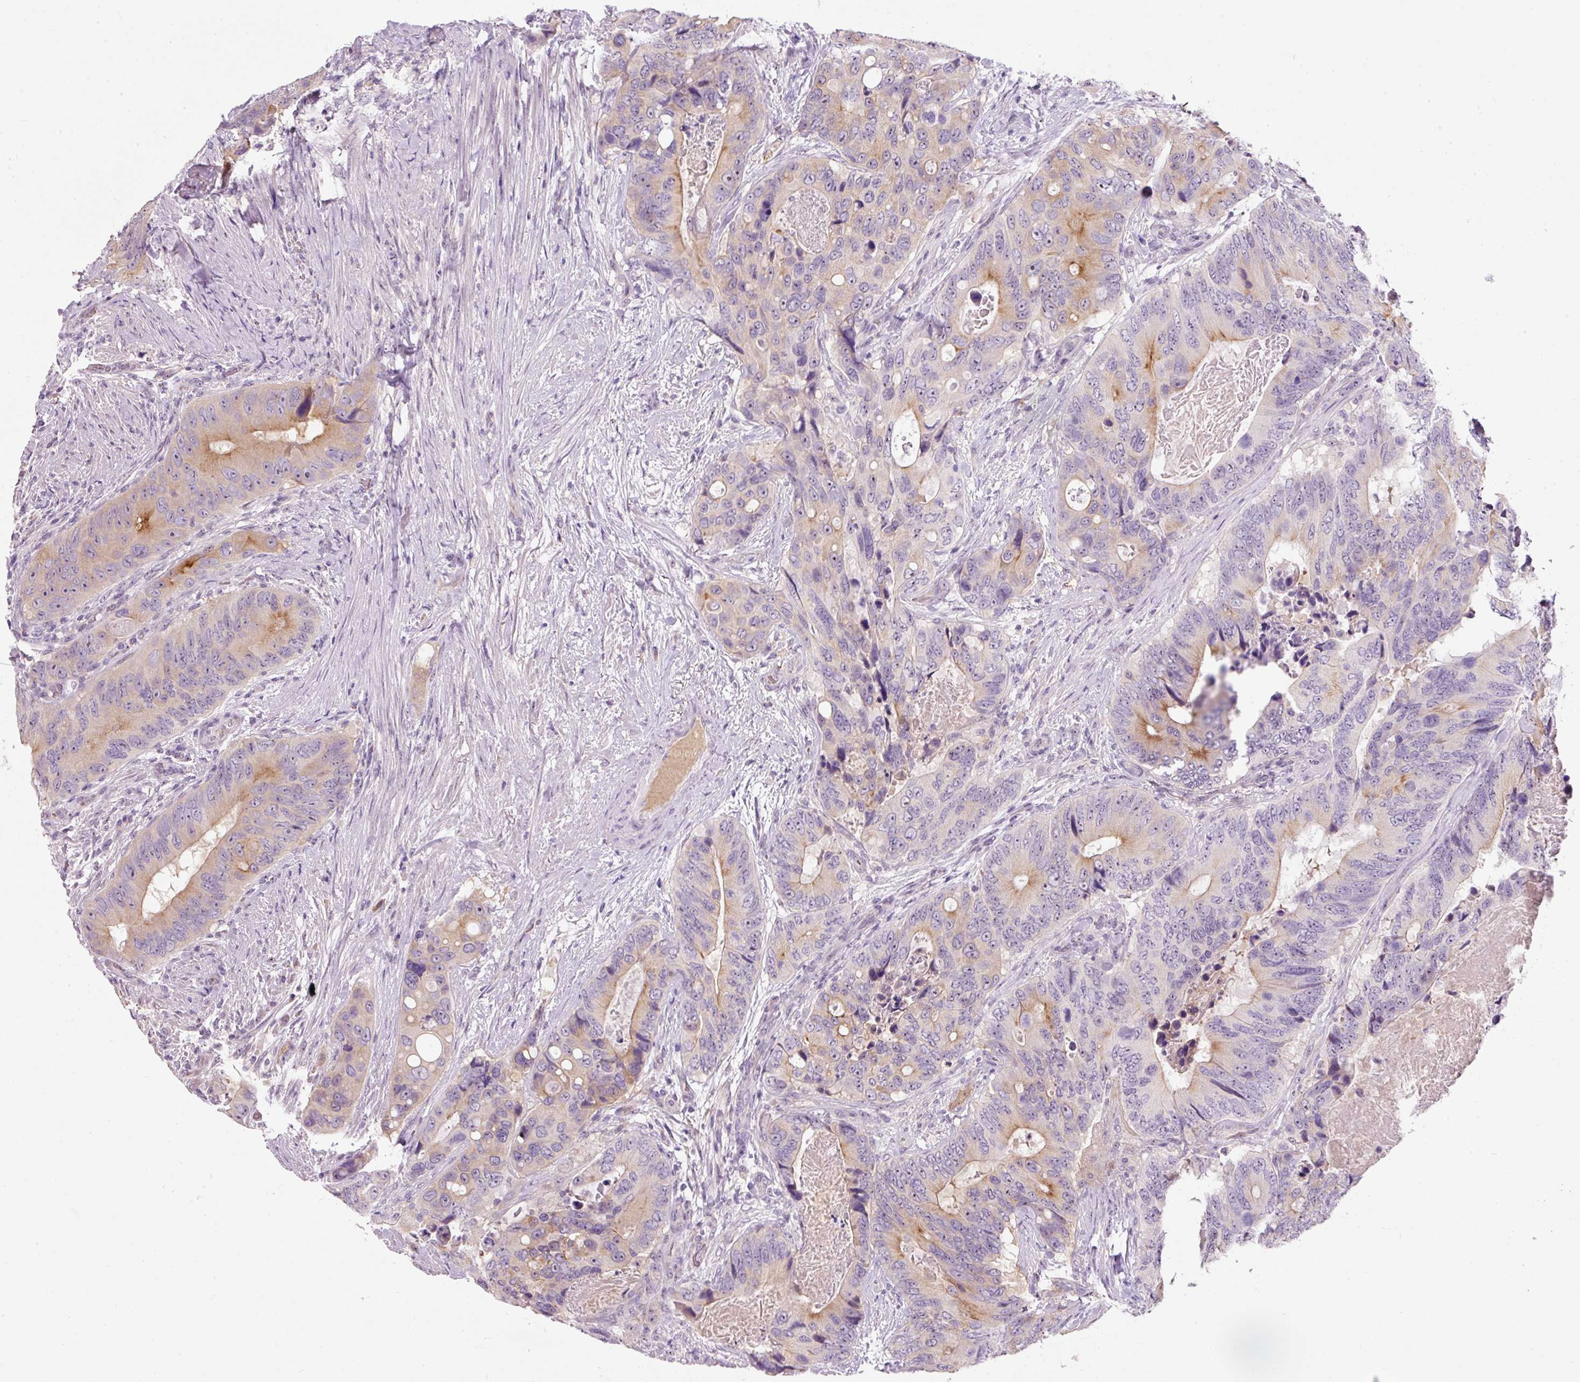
{"staining": {"intensity": "moderate", "quantity": "<25%", "location": "cytoplasmic/membranous"}, "tissue": "colorectal cancer", "cell_type": "Tumor cells", "image_type": "cancer", "snomed": [{"axis": "morphology", "description": "Adenocarcinoma, NOS"}, {"axis": "topography", "description": "Colon"}], "caption": "The photomicrograph shows a brown stain indicating the presence of a protein in the cytoplasmic/membranous of tumor cells in colorectal cancer. (IHC, brightfield microscopy, high magnification).", "gene": "TMEM37", "patient": {"sex": "male", "age": 84}}